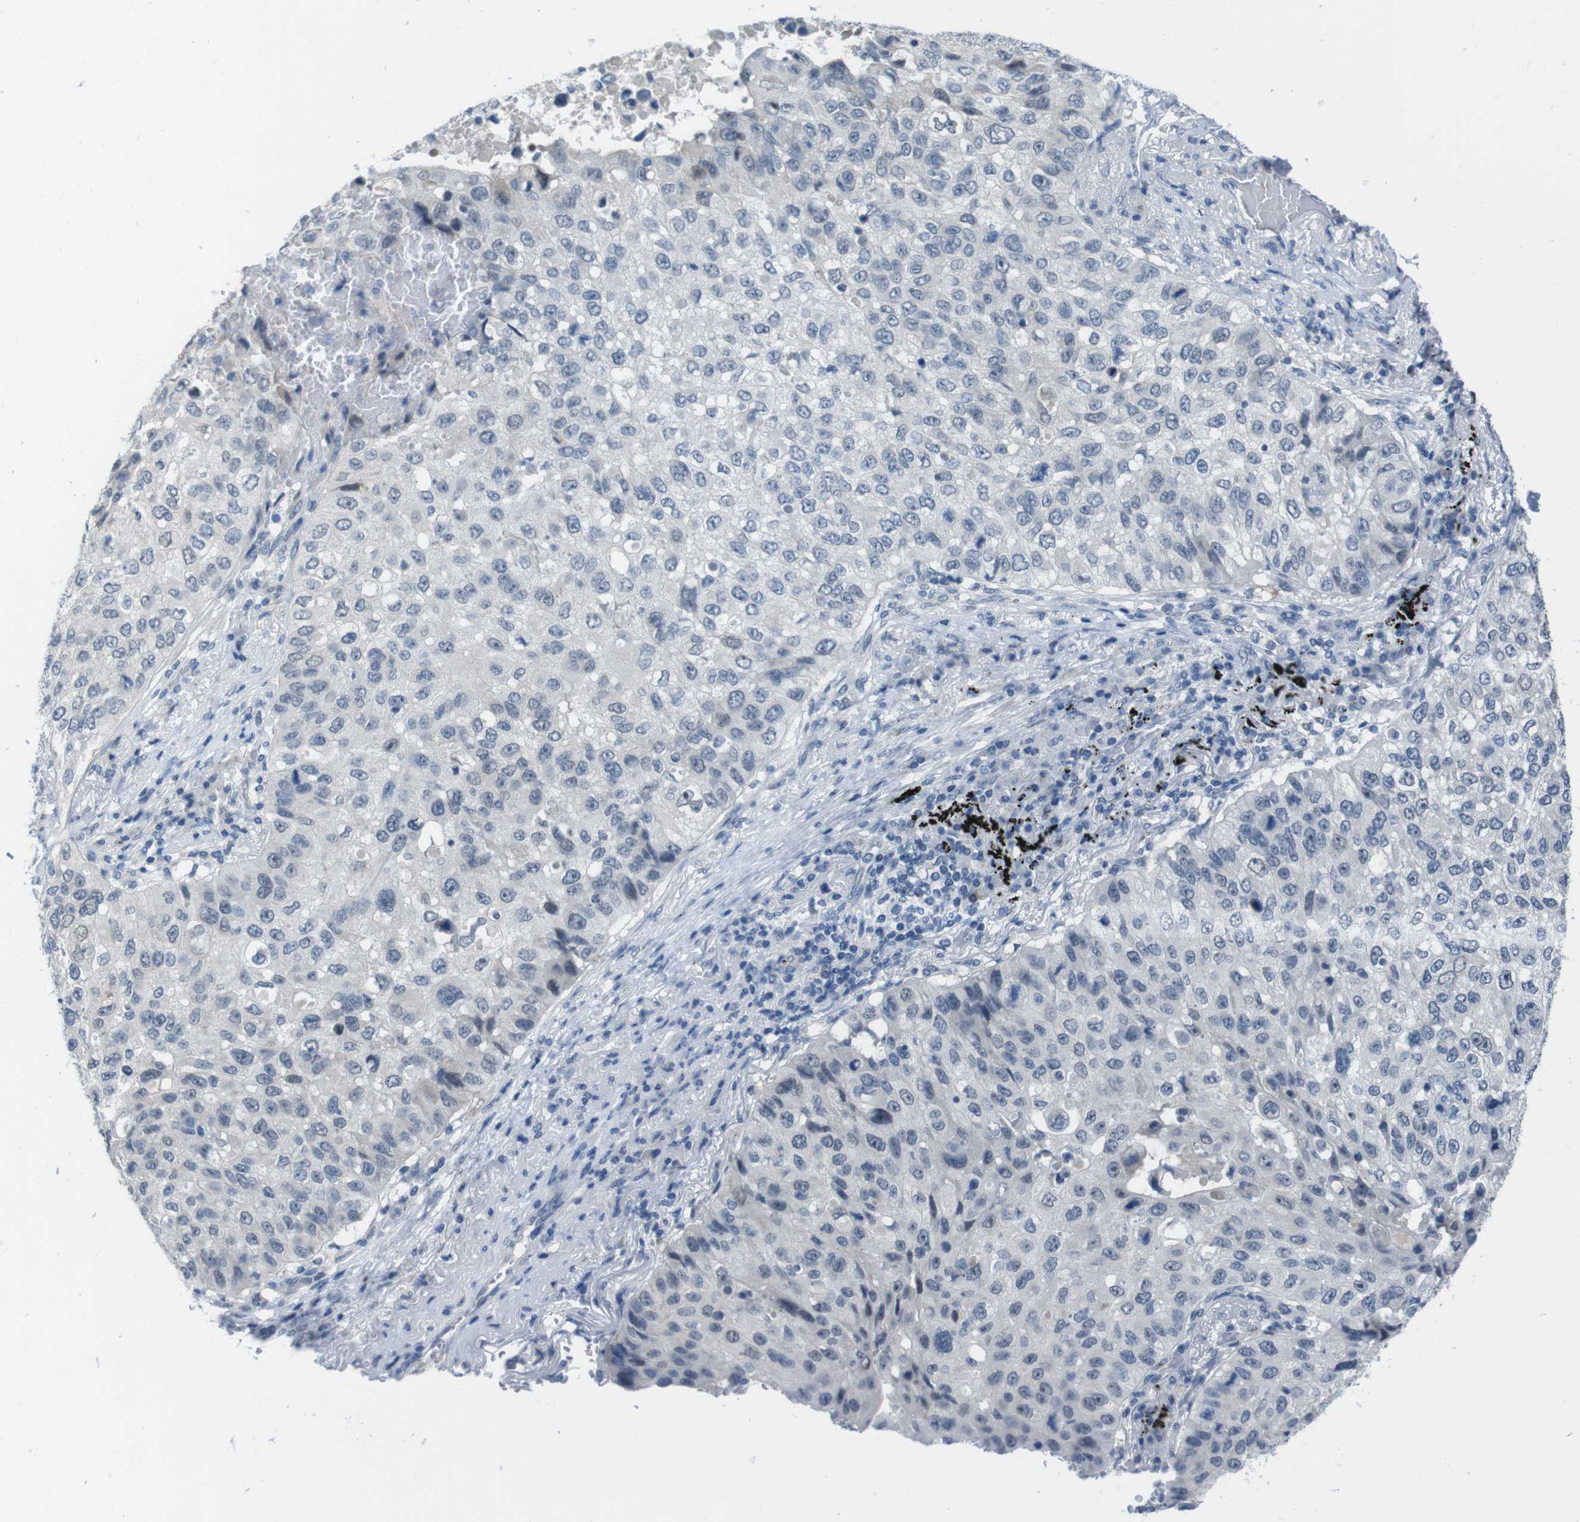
{"staining": {"intensity": "negative", "quantity": "none", "location": "none"}, "tissue": "lung cancer", "cell_type": "Tumor cells", "image_type": "cancer", "snomed": [{"axis": "morphology", "description": "Squamous cell carcinoma, NOS"}, {"axis": "topography", "description": "Lung"}], "caption": "A histopathology image of lung squamous cell carcinoma stained for a protein shows no brown staining in tumor cells.", "gene": "CDHR2", "patient": {"sex": "male", "age": 57}}